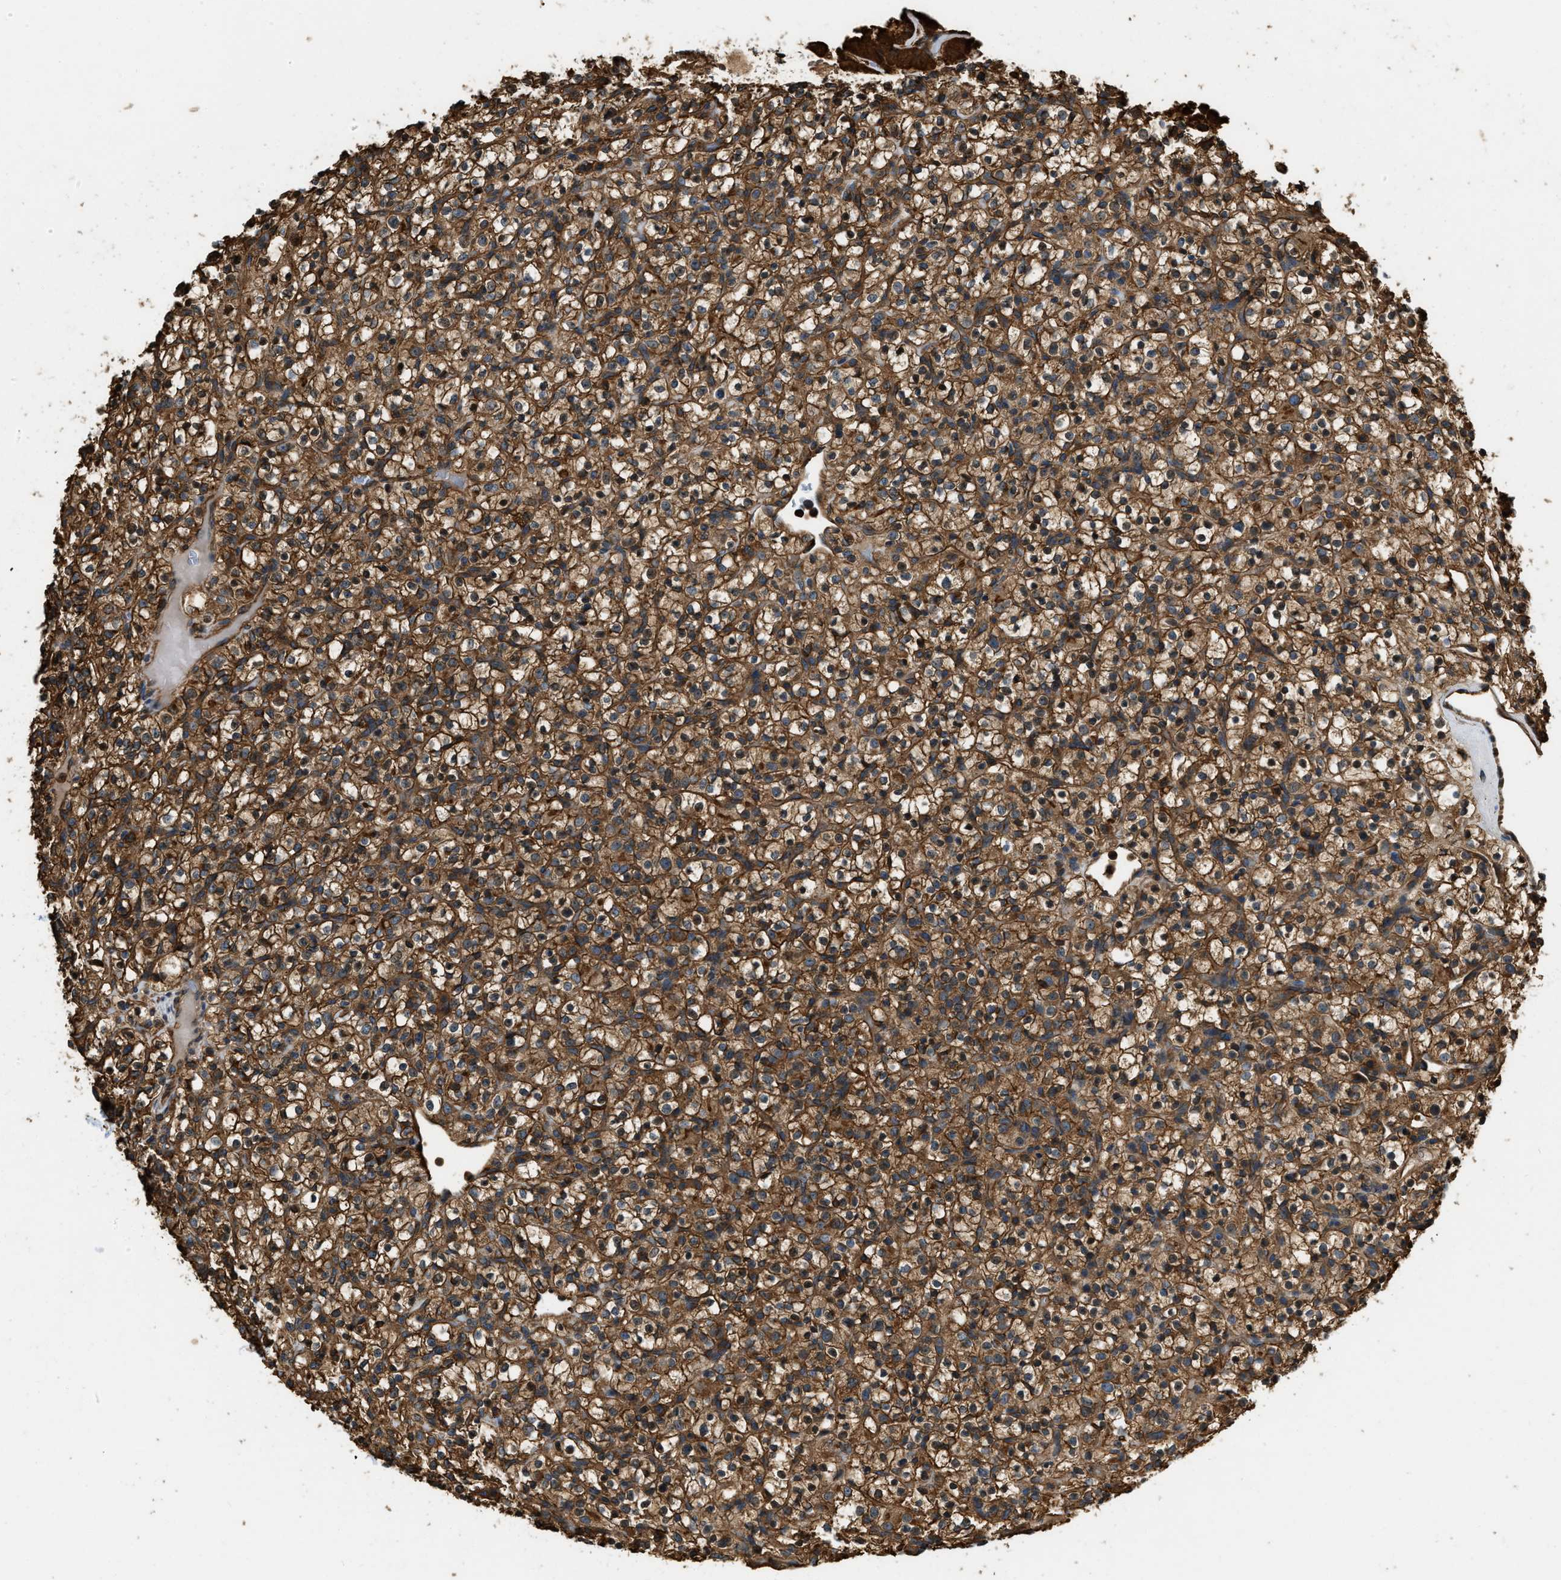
{"staining": {"intensity": "strong", "quantity": ">75%", "location": "cytoplasmic/membranous"}, "tissue": "renal cancer", "cell_type": "Tumor cells", "image_type": "cancer", "snomed": [{"axis": "morphology", "description": "Normal tissue, NOS"}, {"axis": "morphology", "description": "Adenocarcinoma, NOS"}, {"axis": "topography", "description": "Kidney"}], "caption": "Immunohistochemical staining of renal cancer (adenocarcinoma) demonstrates high levels of strong cytoplasmic/membranous protein expression in approximately >75% of tumor cells.", "gene": "YARS1", "patient": {"sex": "female", "age": 72}}